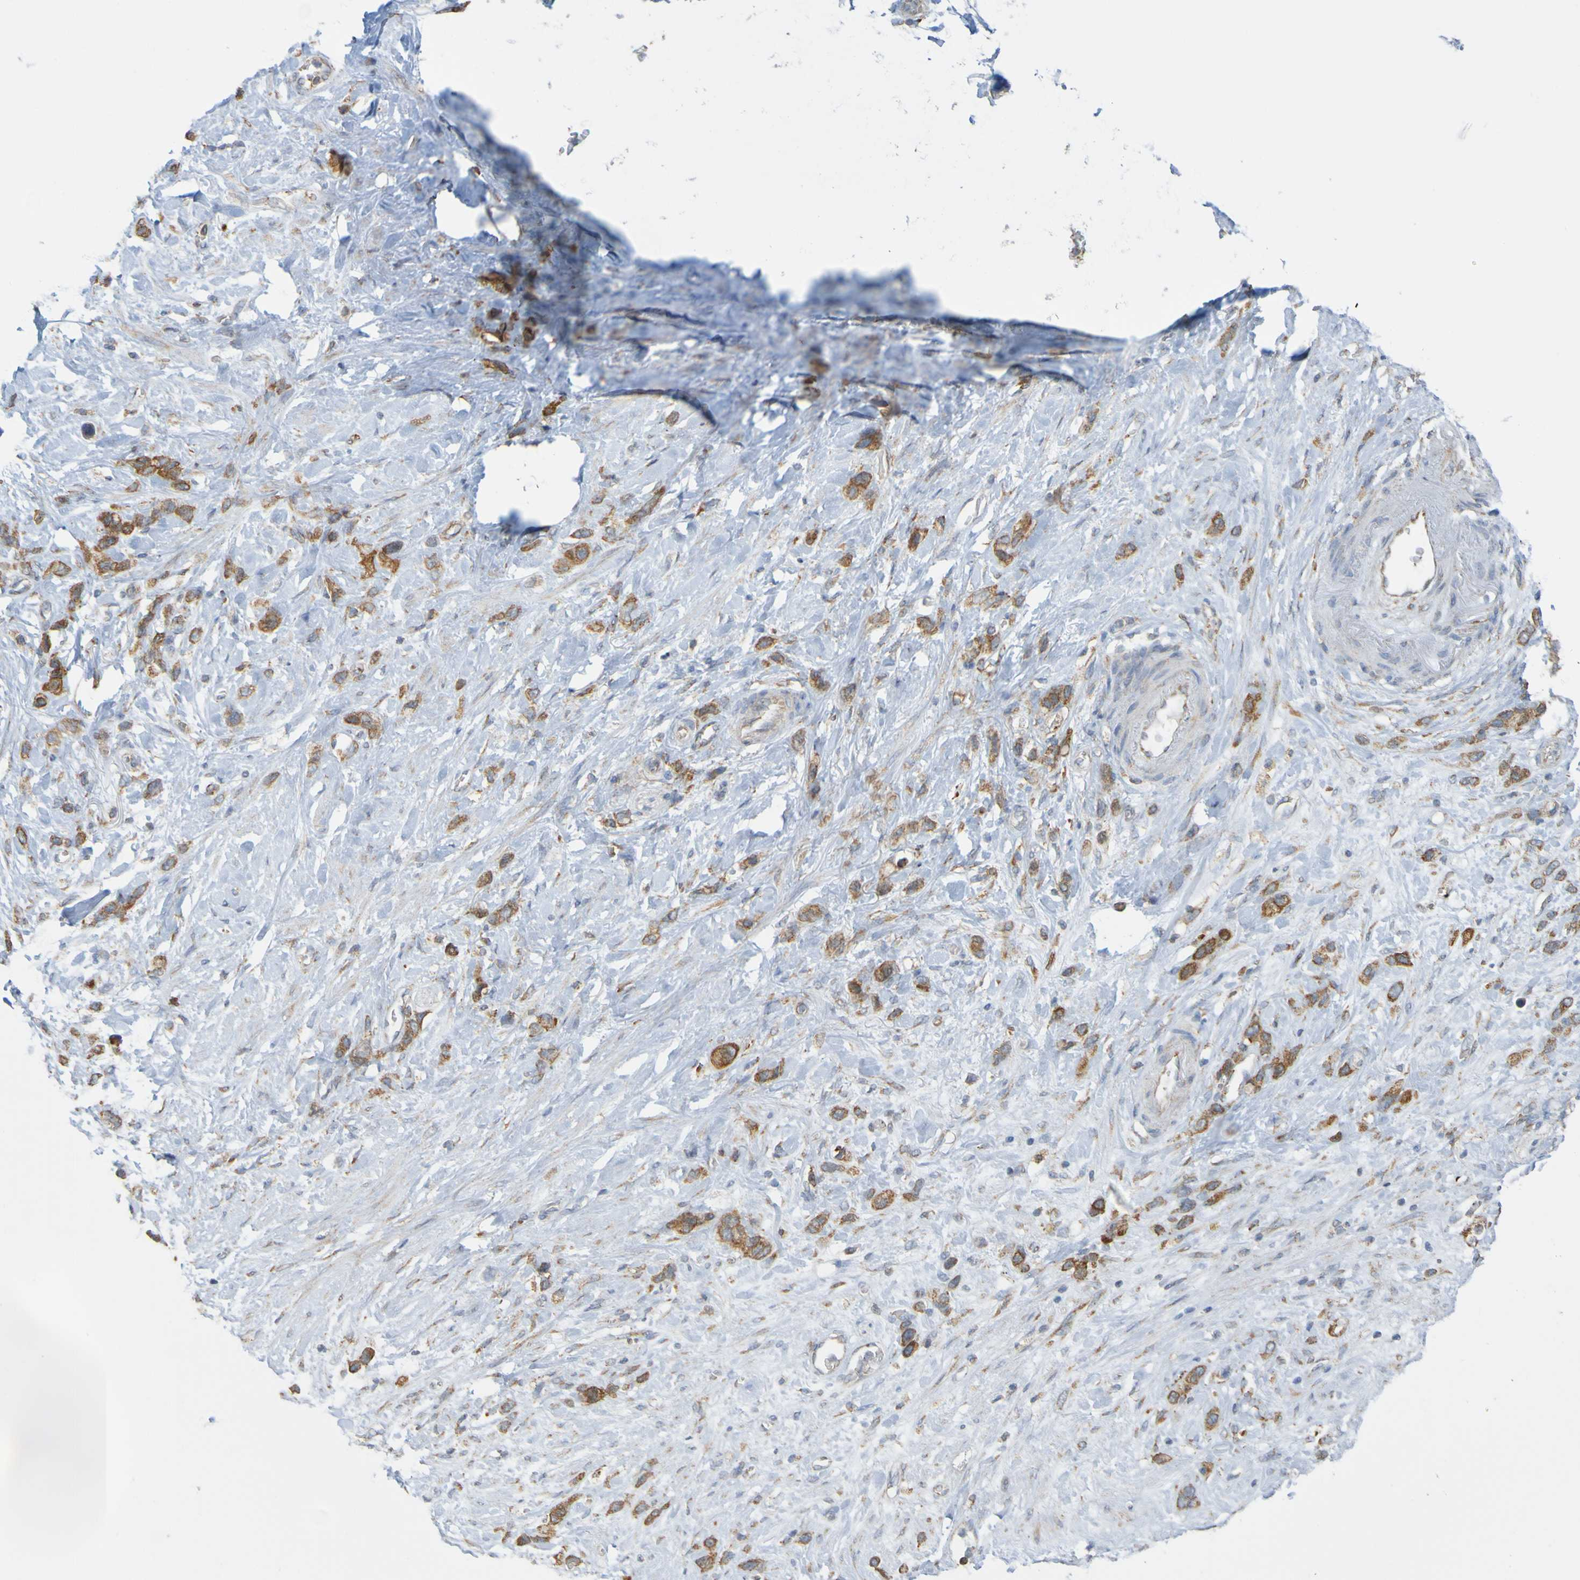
{"staining": {"intensity": "moderate", "quantity": ">75%", "location": "cytoplasmic/membranous"}, "tissue": "stomach cancer", "cell_type": "Tumor cells", "image_type": "cancer", "snomed": [{"axis": "morphology", "description": "Adenocarcinoma, NOS"}, {"axis": "morphology", "description": "Adenocarcinoma, High grade"}, {"axis": "topography", "description": "Stomach, upper"}, {"axis": "topography", "description": "Stomach, lower"}], "caption": "IHC (DAB (3,3'-diaminobenzidine)) staining of stomach adenocarcinoma (high-grade) shows moderate cytoplasmic/membranous protein expression in about >75% of tumor cells.", "gene": "PDIA3", "patient": {"sex": "female", "age": 65}}